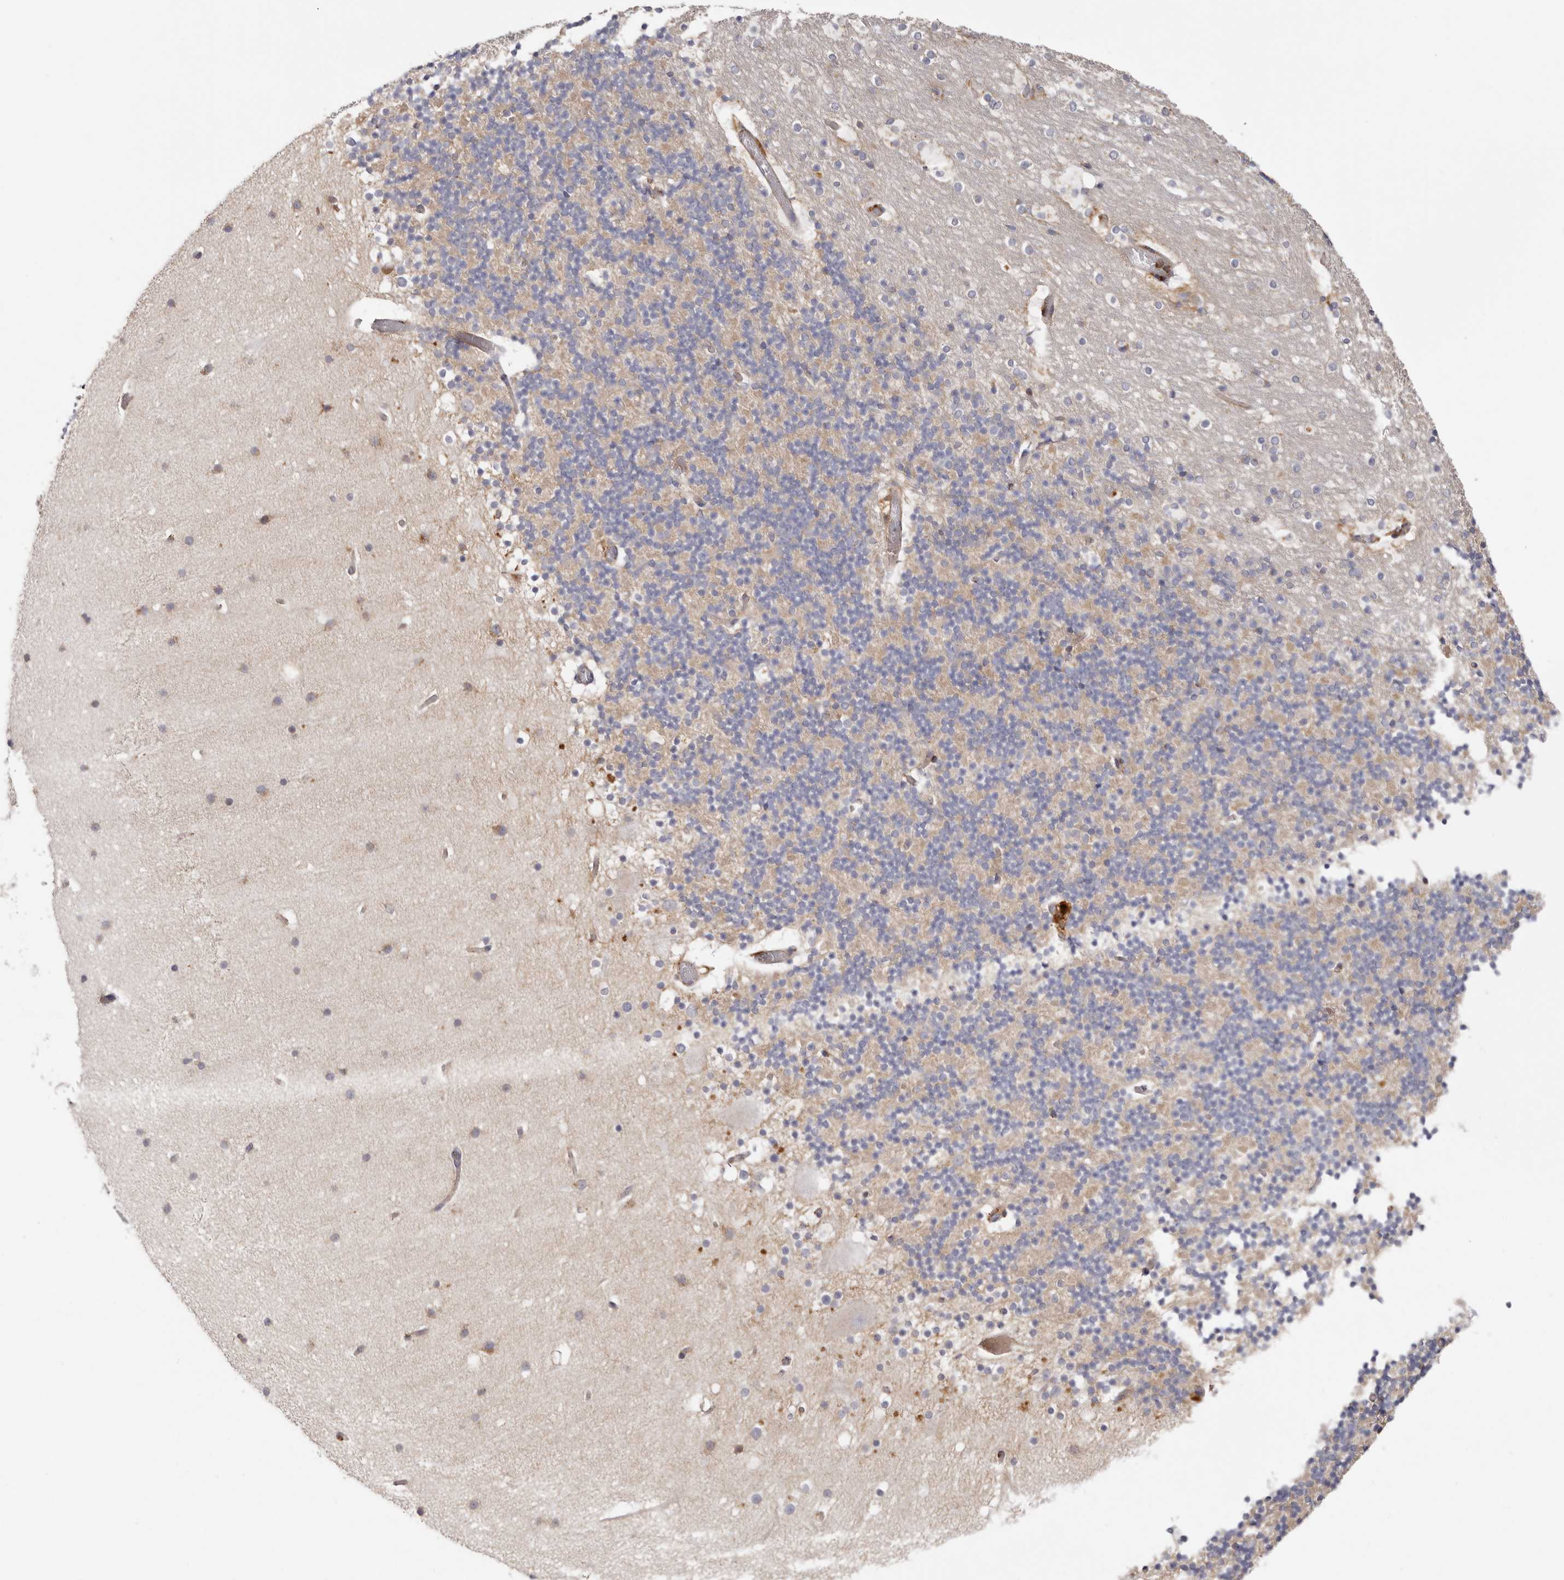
{"staining": {"intensity": "negative", "quantity": "none", "location": "none"}, "tissue": "cerebellum", "cell_type": "Cells in granular layer", "image_type": "normal", "snomed": [{"axis": "morphology", "description": "Normal tissue, NOS"}, {"axis": "topography", "description": "Cerebellum"}], "caption": "Protein analysis of unremarkable cerebellum demonstrates no significant staining in cells in granular layer. Nuclei are stained in blue.", "gene": "GRN", "patient": {"sex": "male", "age": 57}}